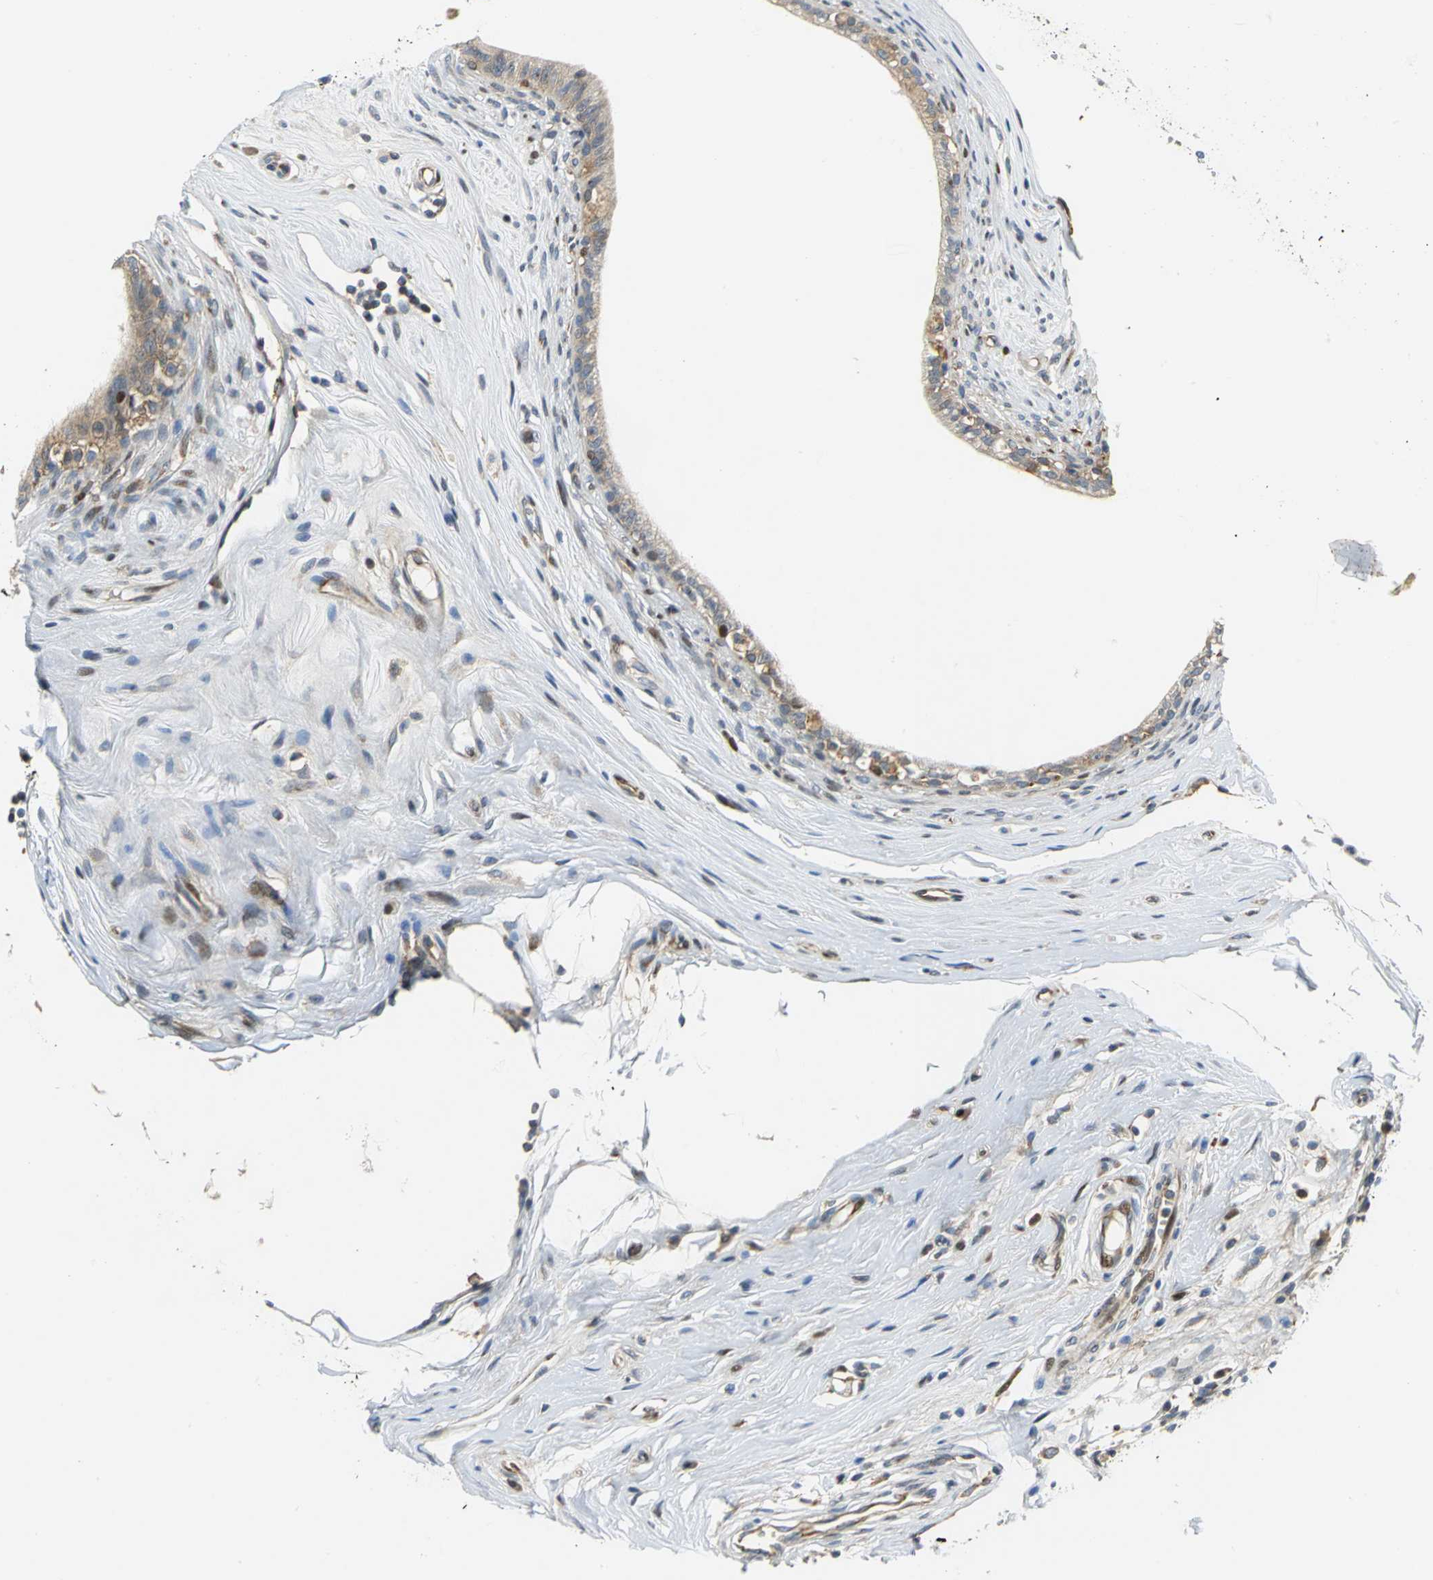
{"staining": {"intensity": "weak", "quantity": ">75%", "location": "cytoplasmic/membranous"}, "tissue": "epididymis", "cell_type": "Glandular cells", "image_type": "normal", "snomed": [{"axis": "morphology", "description": "Normal tissue, NOS"}, {"axis": "morphology", "description": "Inflammation, NOS"}, {"axis": "topography", "description": "Epididymis"}], "caption": "Immunohistochemistry photomicrograph of normal human epididymis stained for a protein (brown), which demonstrates low levels of weak cytoplasmic/membranous expression in approximately >75% of glandular cells.", "gene": "YBX1", "patient": {"sex": "male", "age": 84}}